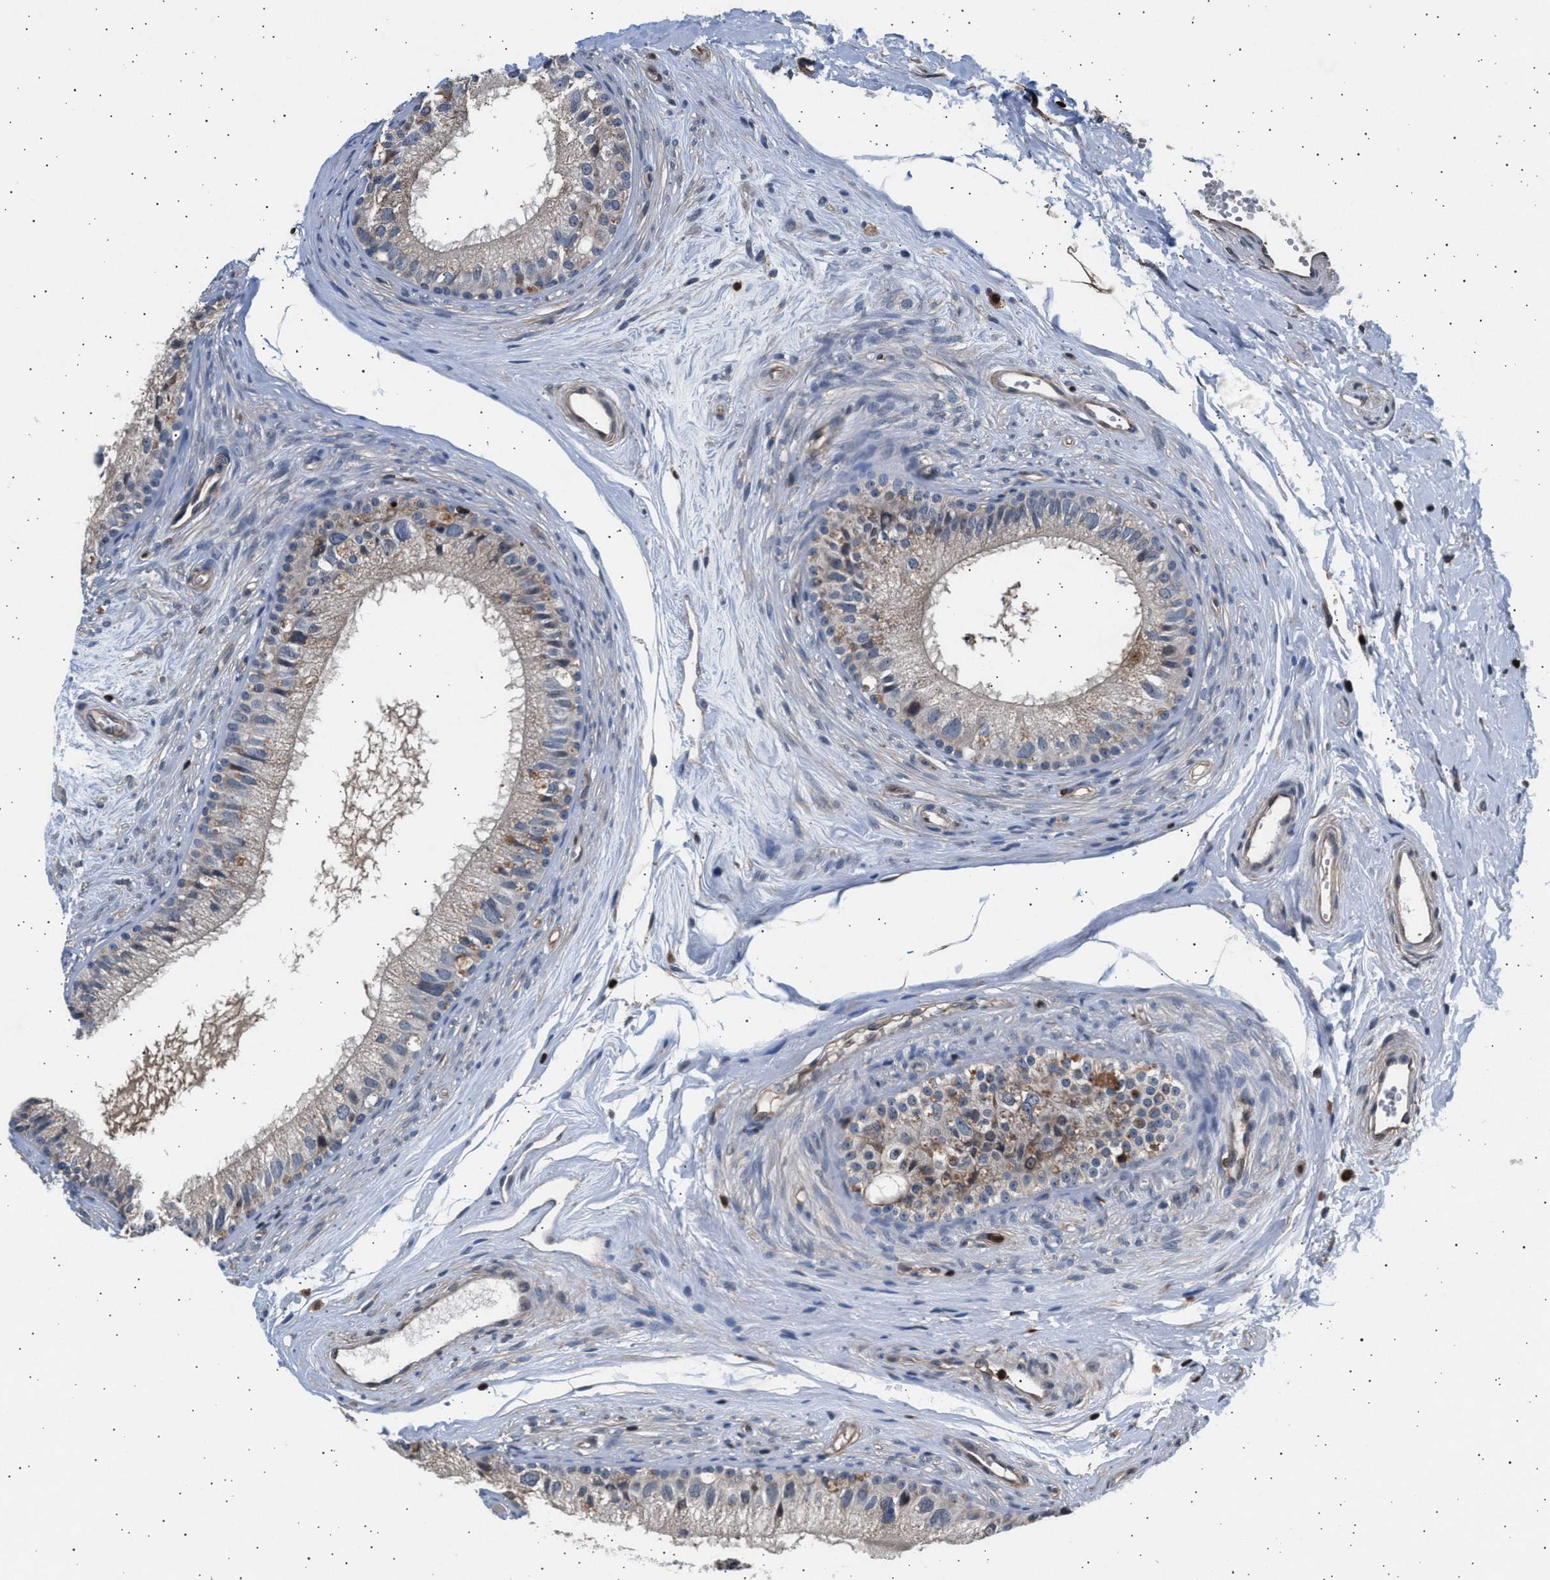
{"staining": {"intensity": "weak", "quantity": "<25%", "location": "cytoplasmic/membranous"}, "tissue": "epididymis", "cell_type": "Glandular cells", "image_type": "normal", "snomed": [{"axis": "morphology", "description": "Normal tissue, NOS"}, {"axis": "topography", "description": "Epididymis"}], "caption": "Photomicrograph shows no protein expression in glandular cells of normal epididymis.", "gene": "GRAP2", "patient": {"sex": "male", "age": 56}}